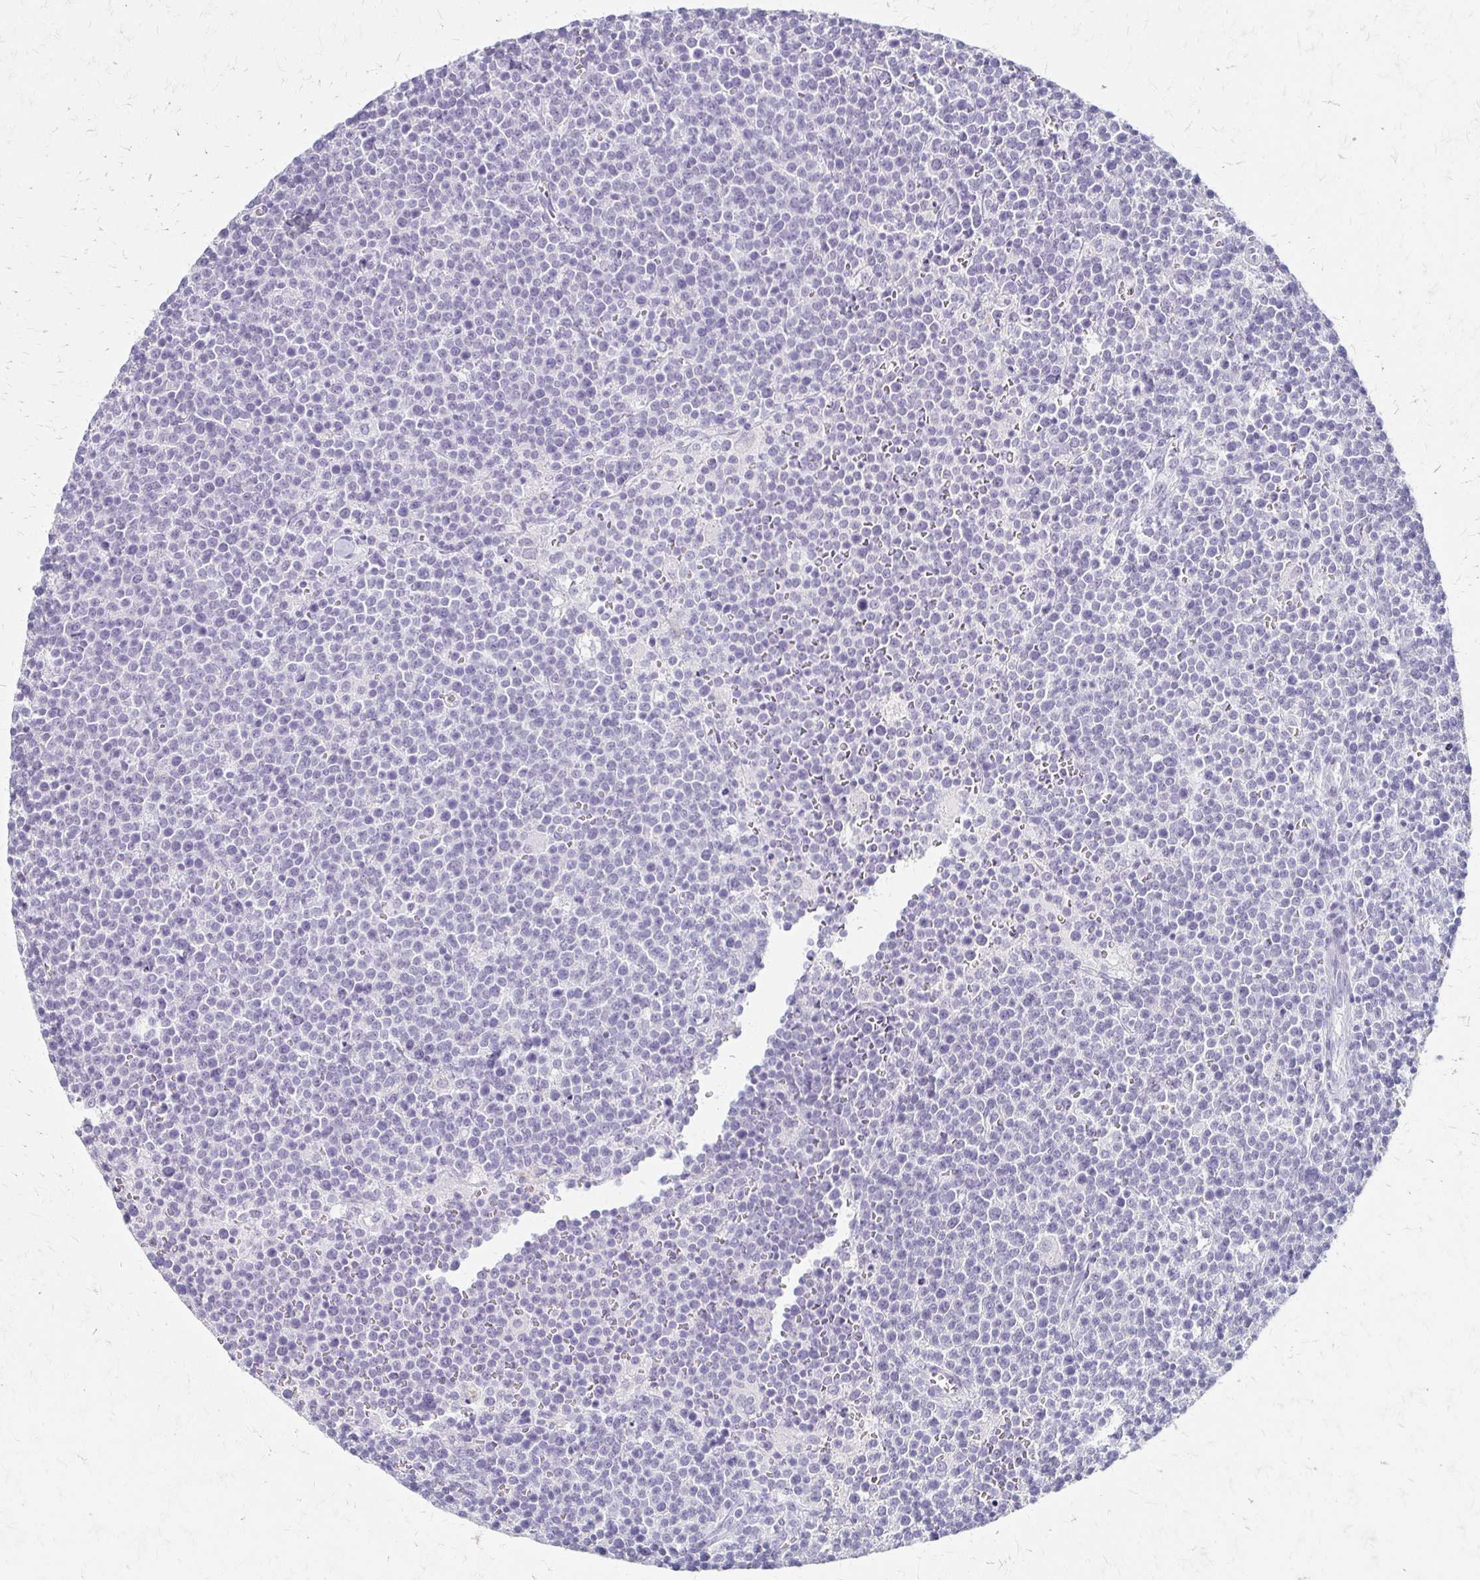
{"staining": {"intensity": "negative", "quantity": "none", "location": "none"}, "tissue": "lymphoma", "cell_type": "Tumor cells", "image_type": "cancer", "snomed": [{"axis": "morphology", "description": "Malignant lymphoma, non-Hodgkin's type, High grade"}, {"axis": "topography", "description": "Lymph node"}], "caption": "Human high-grade malignant lymphoma, non-Hodgkin's type stained for a protein using IHC displays no expression in tumor cells.", "gene": "ACP5", "patient": {"sex": "male", "age": 61}}